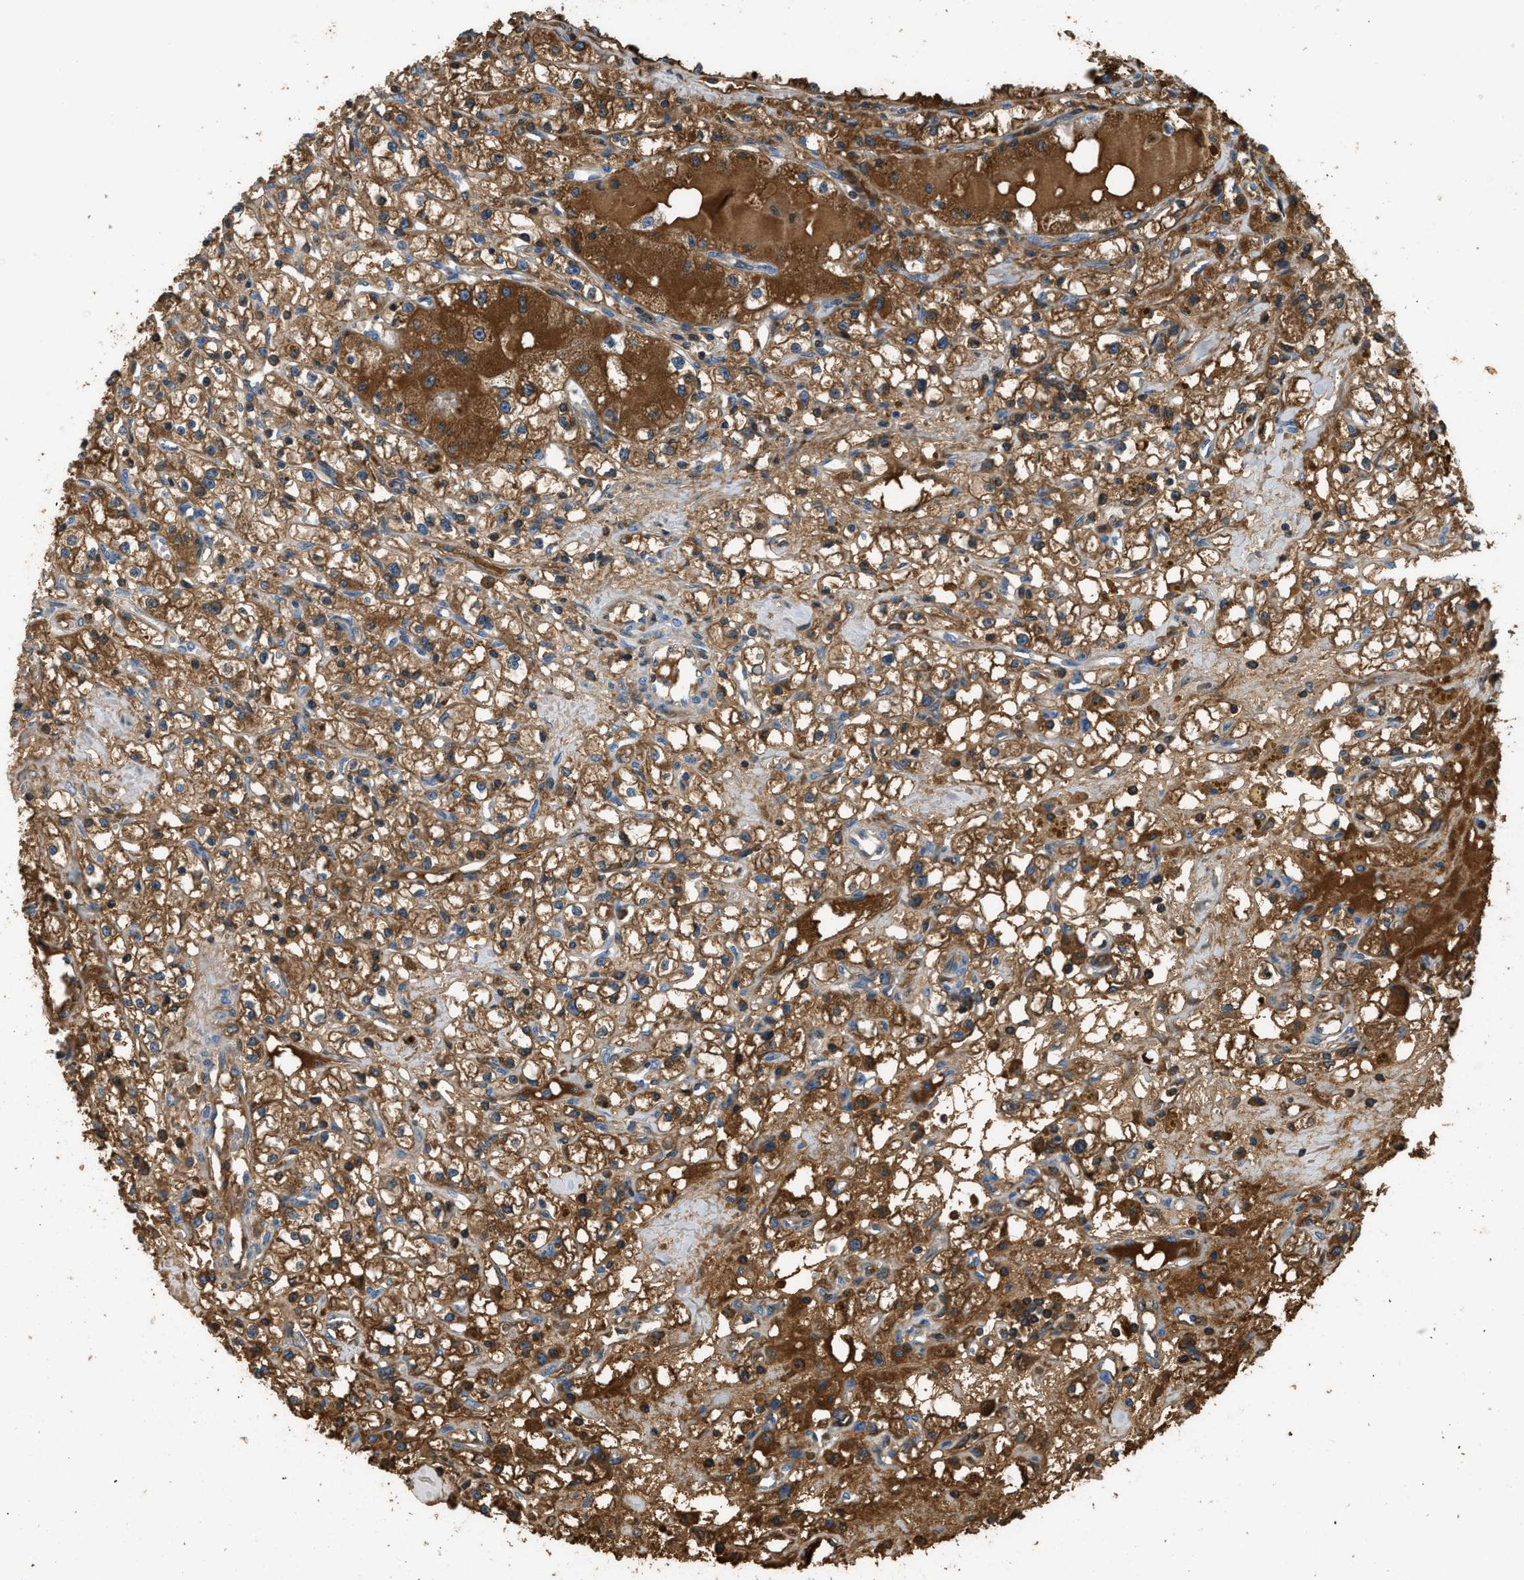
{"staining": {"intensity": "moderate", "quantity": ">75%", "location": "cytoplasmic/membranous"}, "tissue": "renal cancer", "cell_type": "Tumor cells", "image_type": "cancer", "snomed": [{"axis": "morphology", "description": "Adenocarcinoma, NOS"}, {"axis": "topography", "description": "Kidney"}], "caption": "This photomicrograph demonstrates IHC staining of renal adenocarcinoma, with medium moderate cytoplasmic/membranous expression in approximately >75% of tumor cells.", "gene": "STC1", "patient": {"sex": "male", "age": 56}}